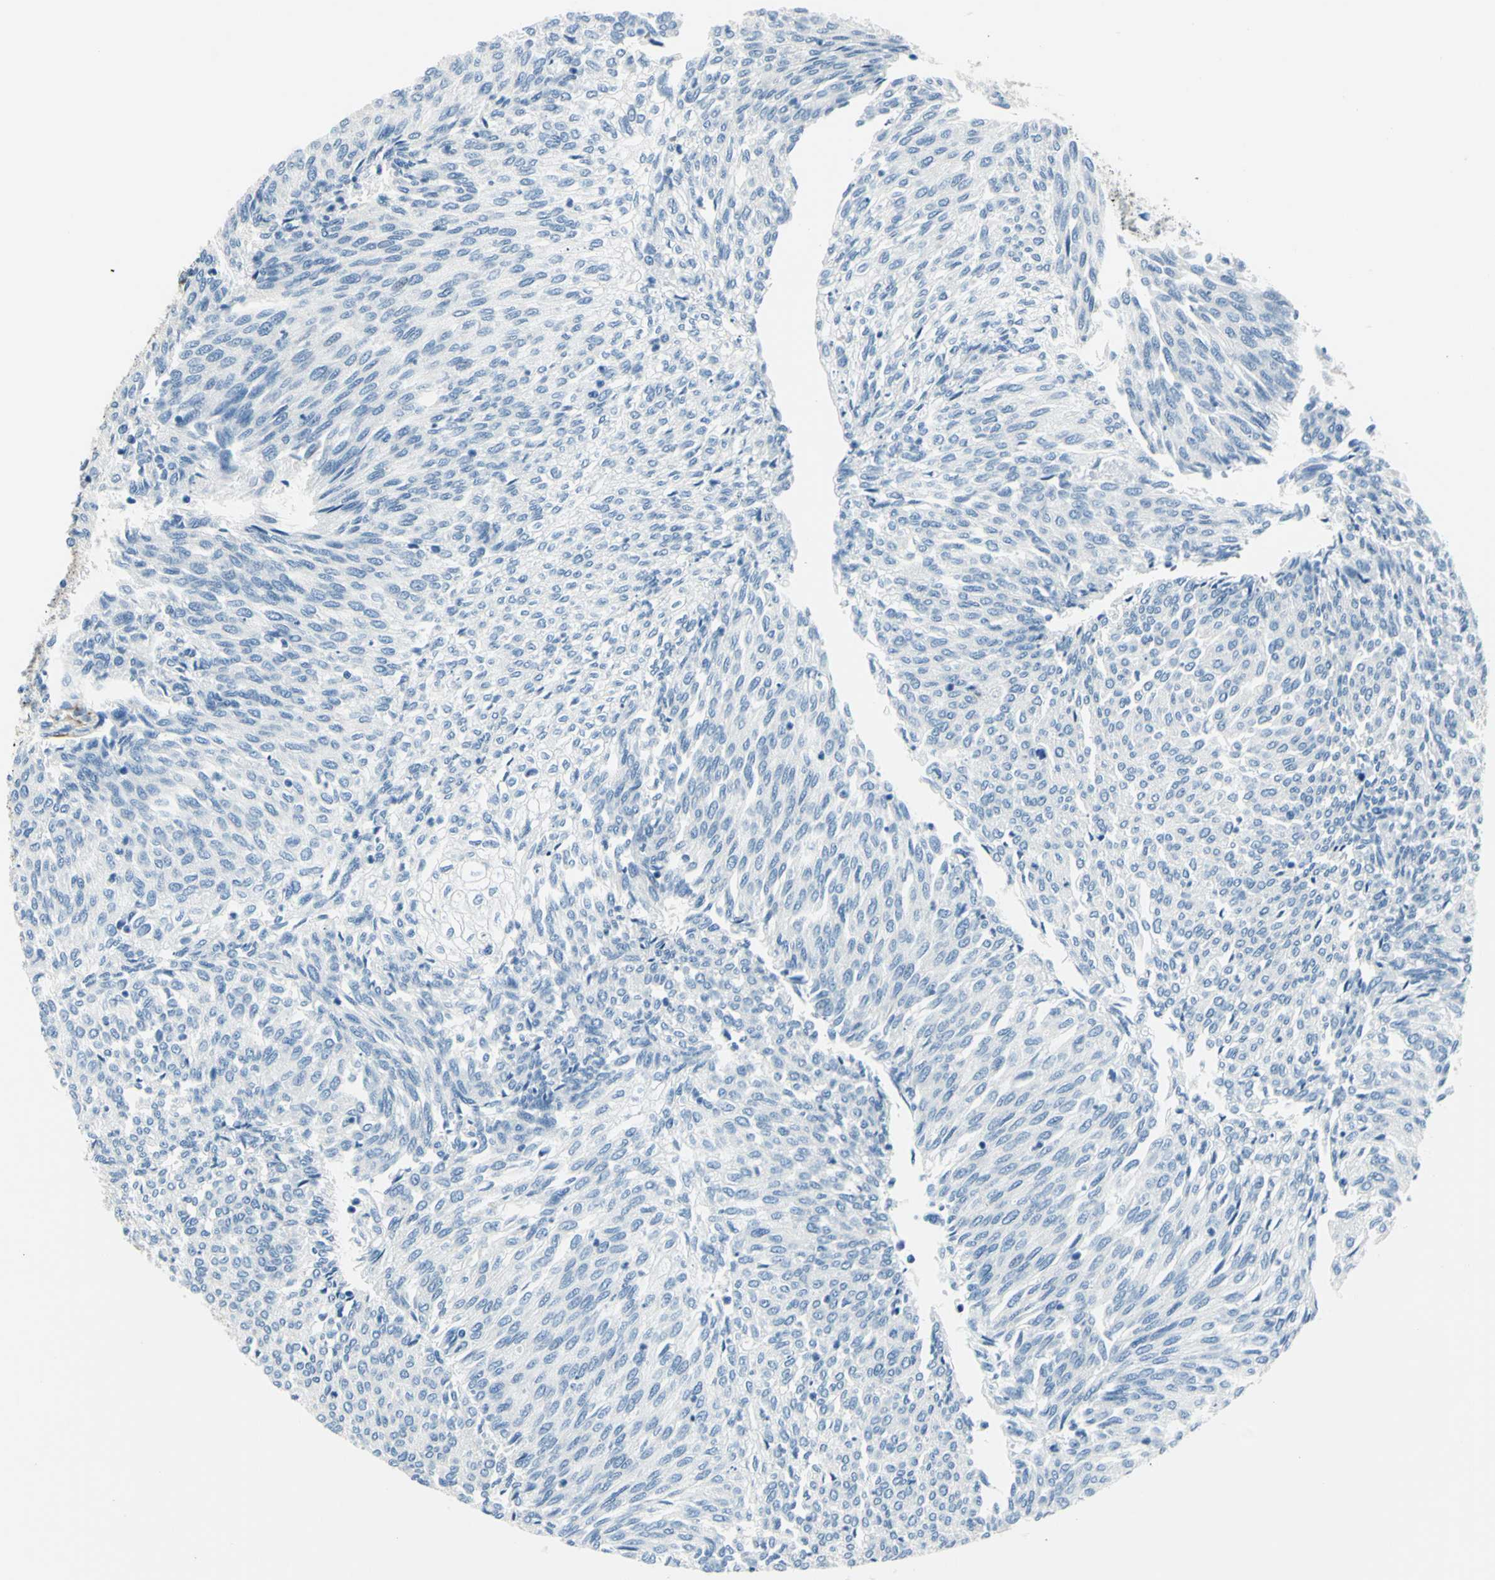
{"staining": {"intensity": "negative", "quantity": "none", "location": "none"}, "tissue": "urothelial cancer", "cell_type": "Tumor cells", "image_type": "cancer", "snomed": [{"axis": "morphology", "description": "Urothelial carcinoma, Low grade"}, {"axis": "topography", "description": "Urinary bladder"}], "caption": "Protein analysis of urothelial carcinoma (low-grade) demonstrates no significant staining in tumor cells.", "gene": "PTH2R", "patient": {"sex": "female", "age": 79}}